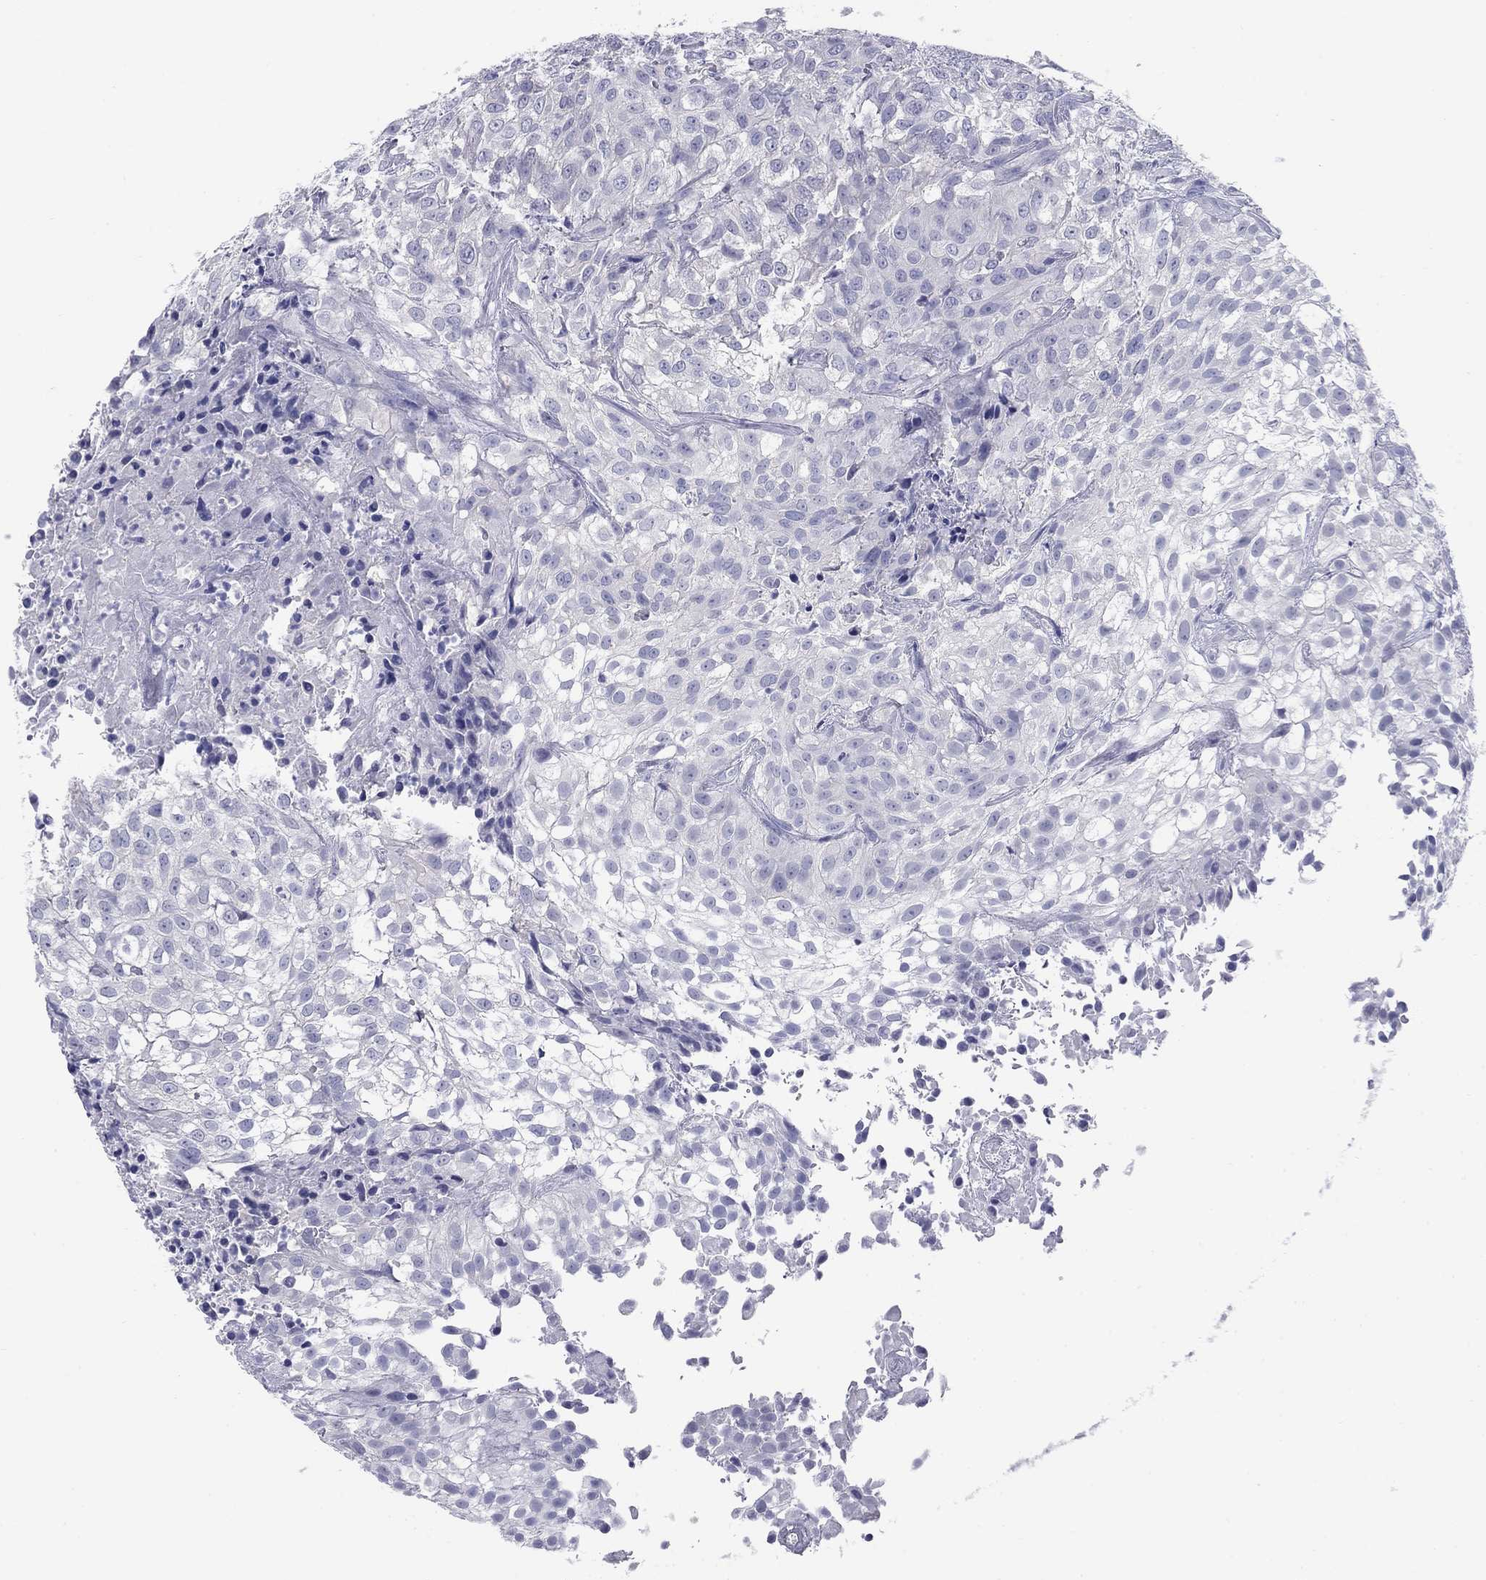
{"staining": {"intensity": "negative", "quantity": "none", "location": "none"}, "tissue": "urothelial cancer", "cell_type": "Tumor cells", "image_type": "cancer", "snomed": [{"axis": "morphology", "description": "Urothelial carcinoma, High grade"}, {"axis": "topography", "description": "Urinary bladder"}], "caption": "This is an immunohistochemistry micrograph of human urothelial cancer. There is no expression in tumor cells.", "gene": "NPPA", "patient": {"sex": "male", "age": 56}}